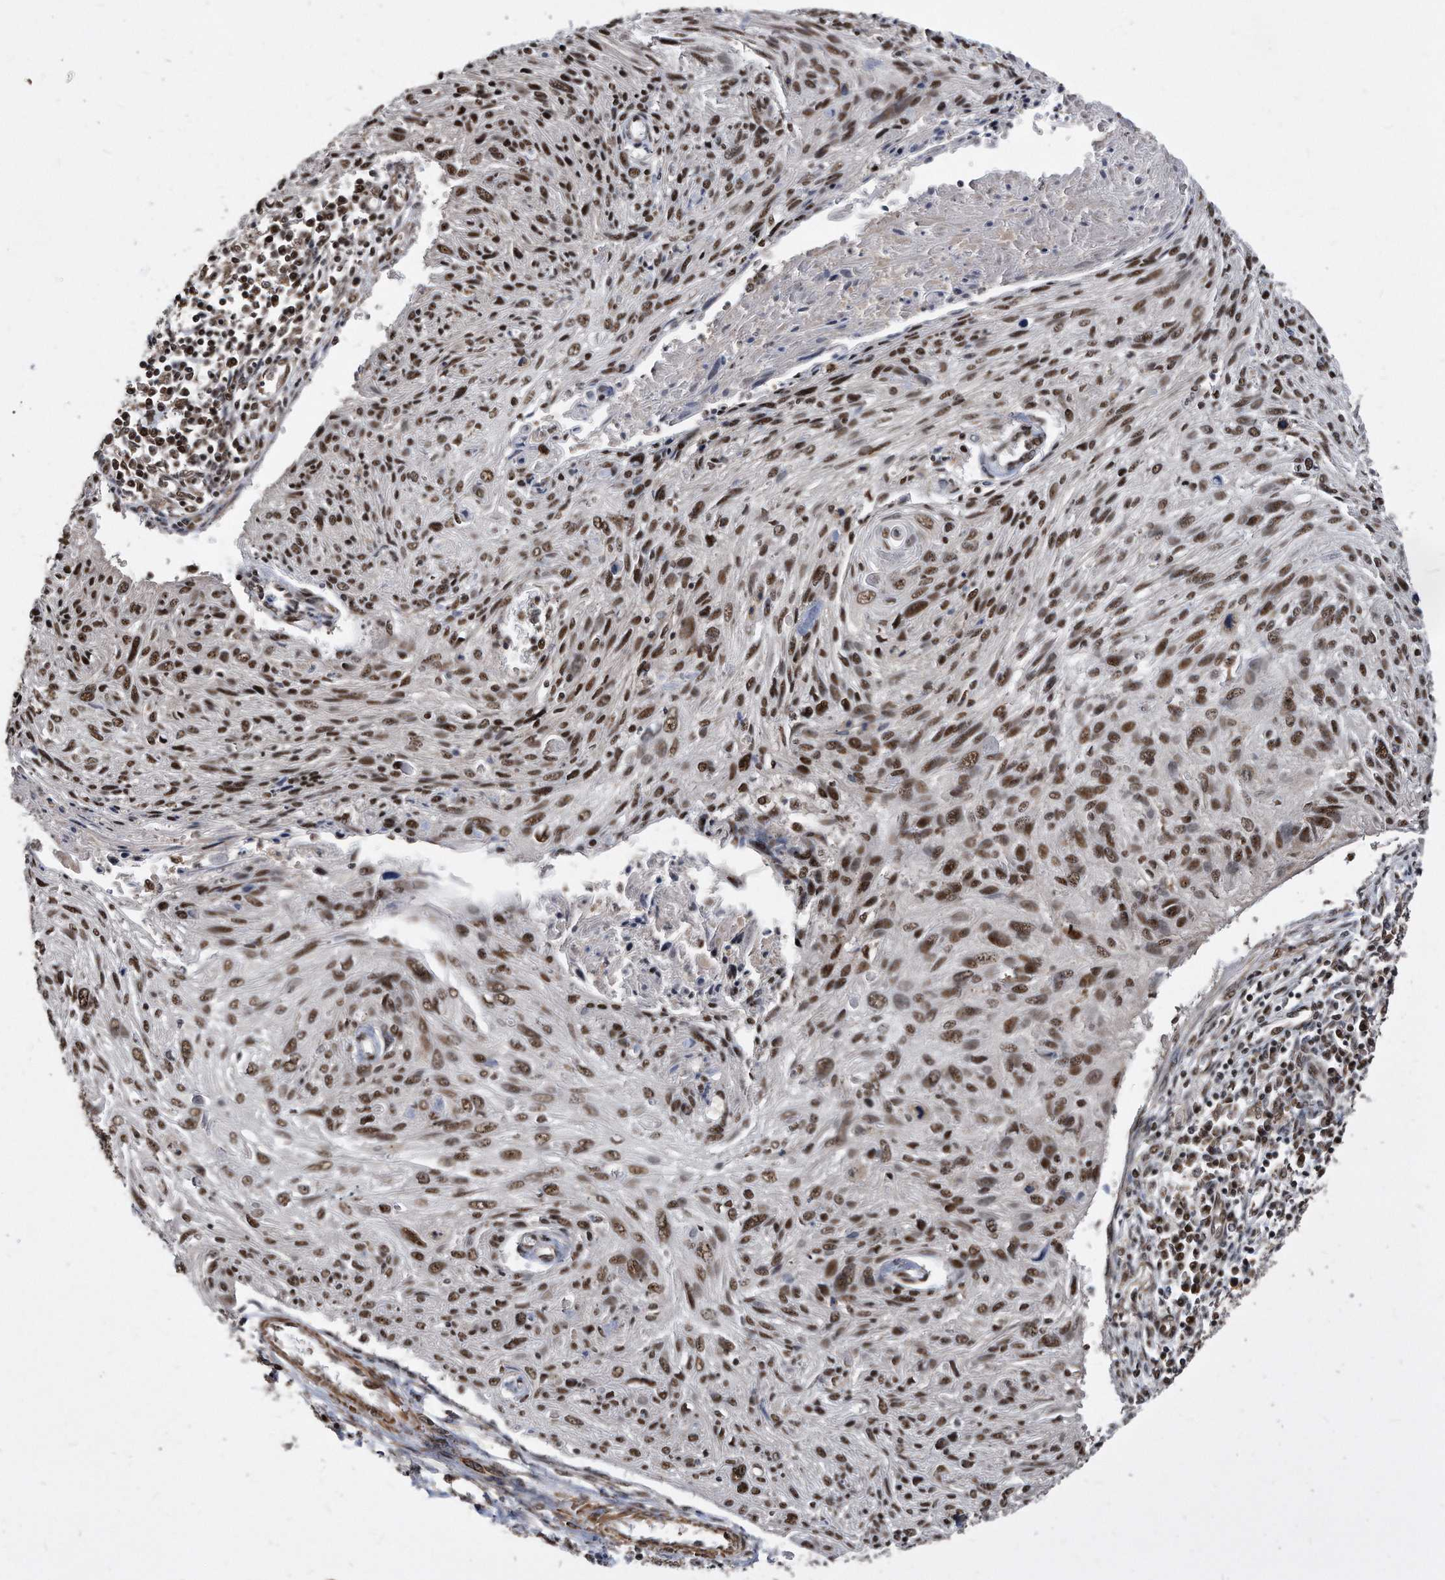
{"staining": {"intensity": "moderate", "quantity": ">75%", "location": "nuclear"}, "tissue": "cervical cancer", "cell_type": "Tumor cells", "image_type": "cancer", "snomed": [{"axis": "morphology", "description": "Squamous cell carcinoma, NOS"}, {"axis": "topography", "description": "Cervix"}], "caption": "The immunohistochemical stain highlights moderate nuclear positivity in tumor cells of cervical cancer (squamous cell carcinoma) tissue.", "gene": "DUSP22", "patient": {"sex": "female", "age": 51}}